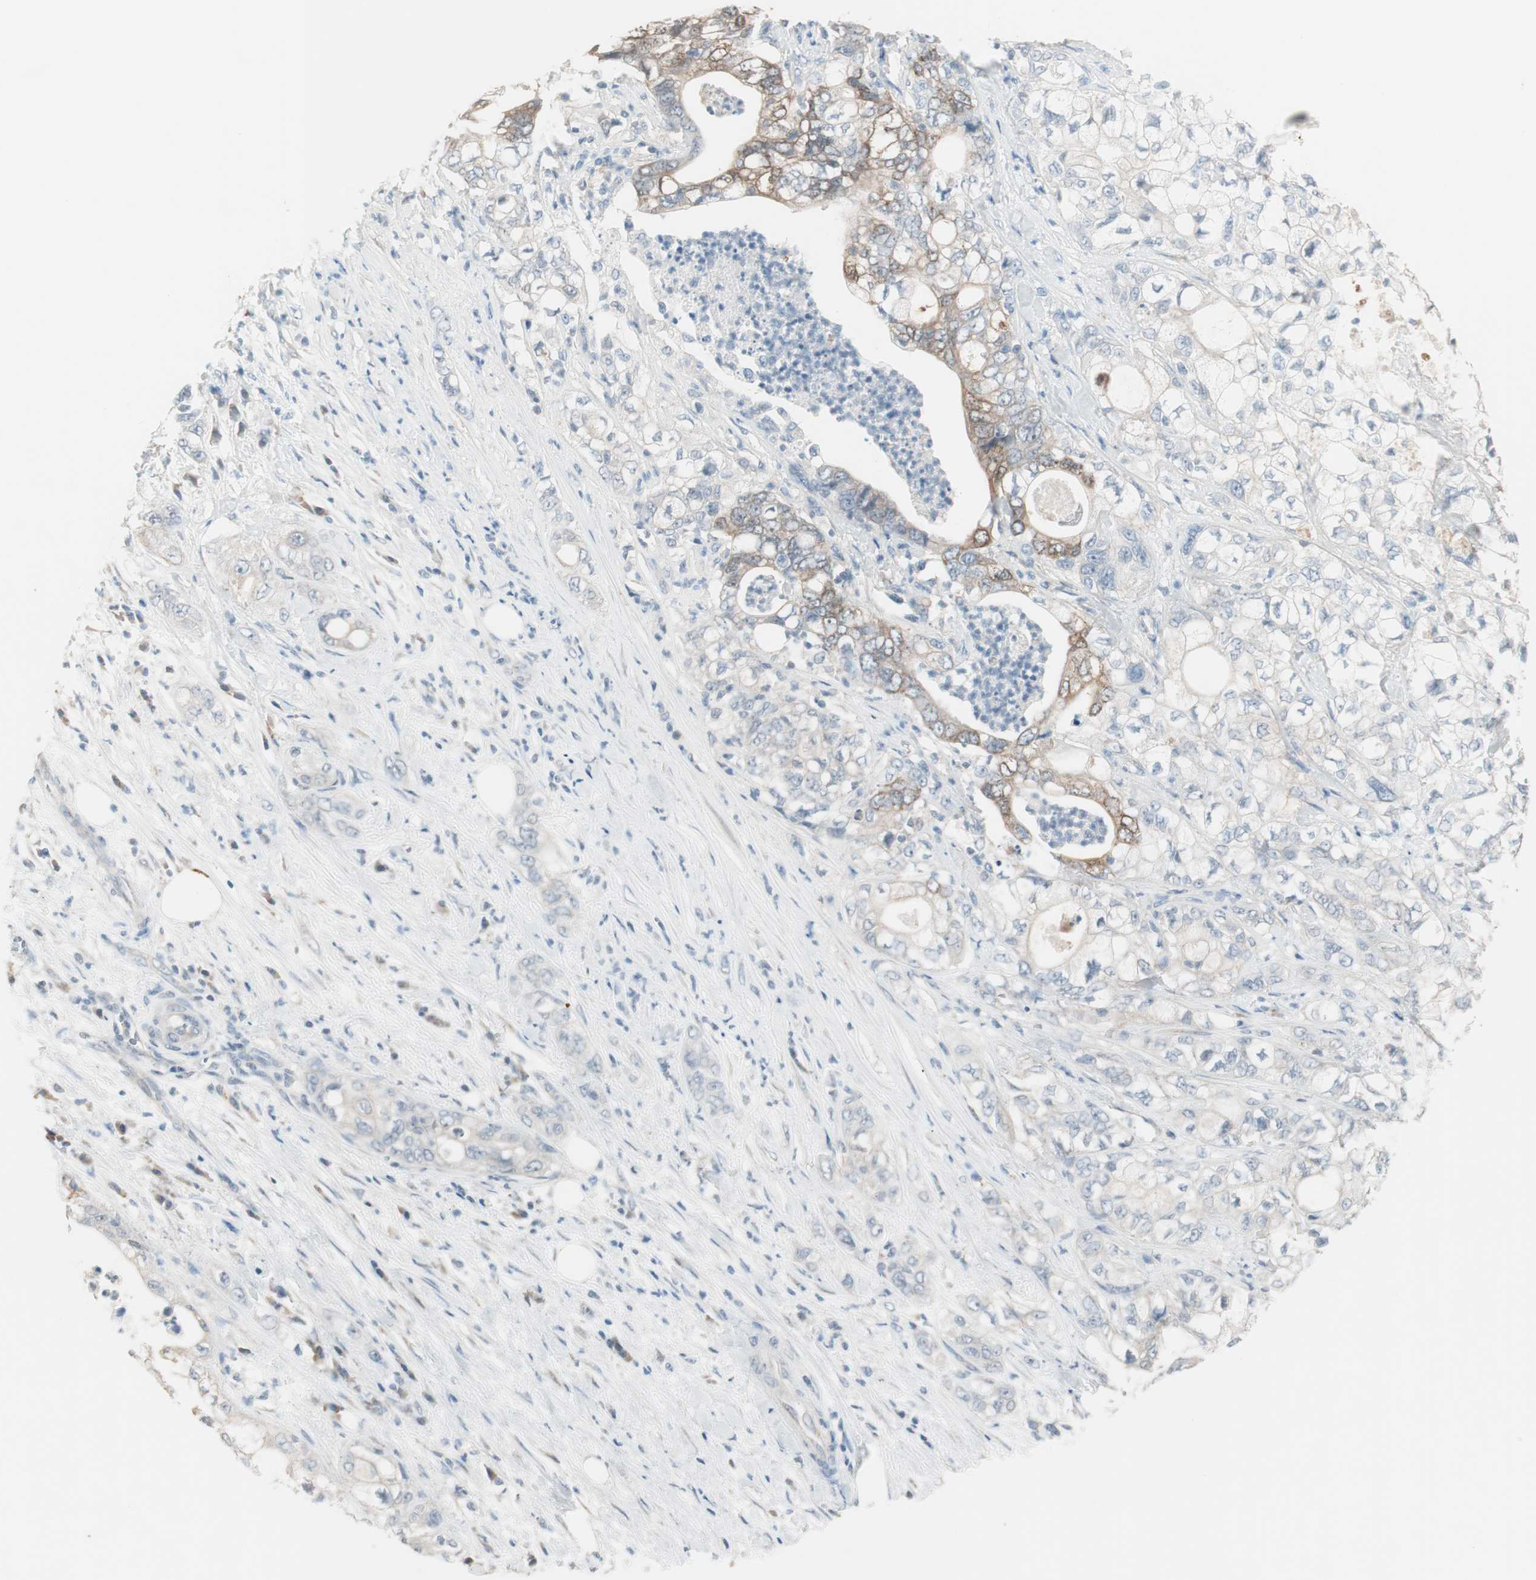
{"staining": {"intensity": "weak", "quantity": "<25%", "location": "cytoplasmic/membranous"}, "tissue": "pancreatic cancer", "cell_type": "Tumor cells", "image_type": "cancer", "snomed": [{"axis": "morphology", "description": "Adenocarcinoma, NOS"}, {"axis": "topography", "description": "Pancreas"}], "caption": "High magnification brightfield microscopy of pancreatic adenocarcinoma stained with DAB (brown) and counterstained with hematoxylin (blue): tumor cells show no significant positivity.", "gene": "KHK", "patient": {"sex": "male", "age": 70}}